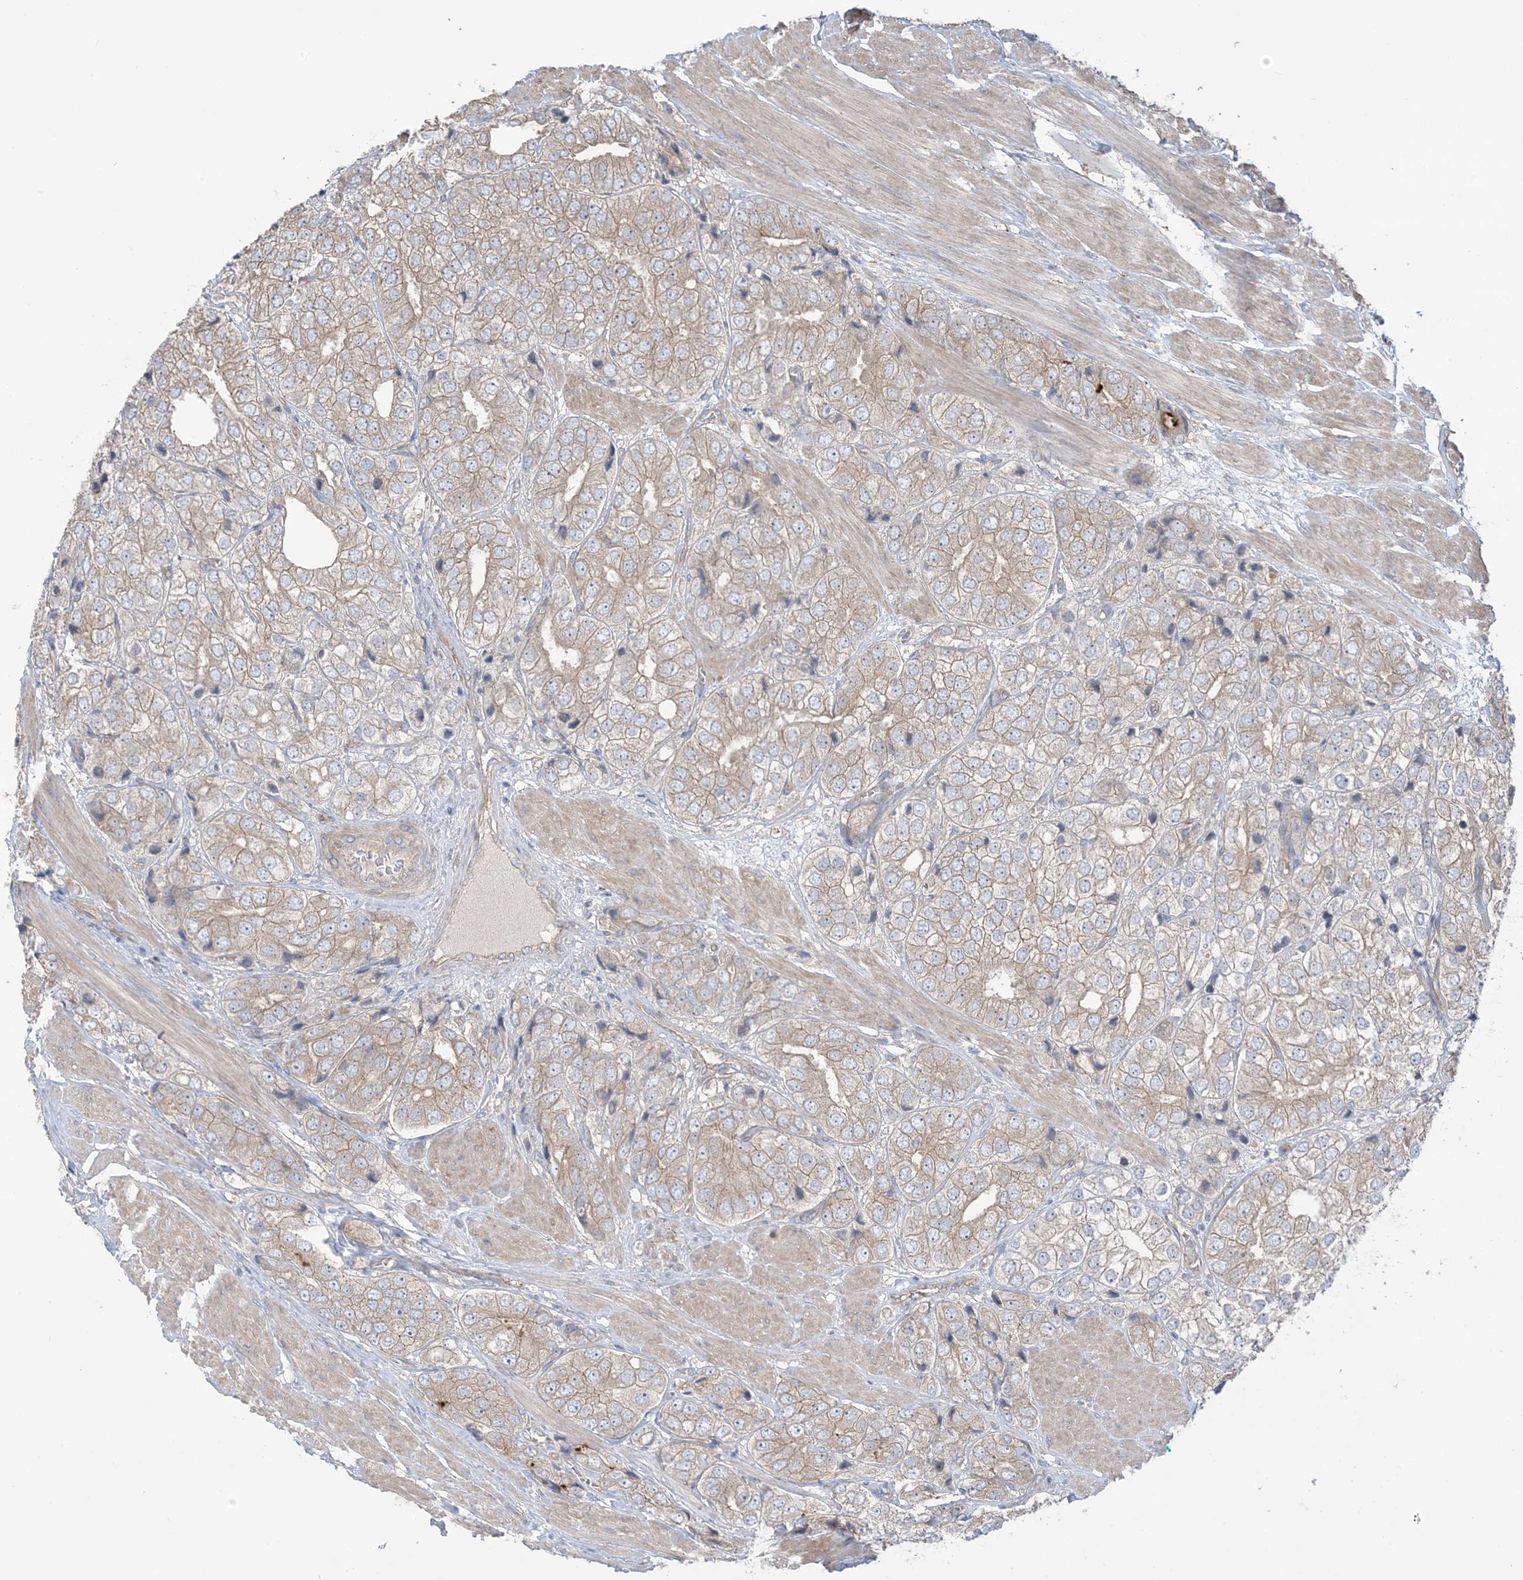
{"staining": {"intensity": "weak", "quantity": "25%-75%", "location": "cytoplasmic/membranous"}, "tissue": "prostate cancer", "cell_type": "Tumor cells", "image_type": "cancer", "snomed": [{"axis": "morphology", "description": "Adenocarcinoma, High grade"}, {"axis": "topography", "description": "Prostate"}], "caption": "Prostate high-grade adenocarcinoma was stained to show a protein in brown. There is low levels of weak cytoplasmic/membranous staining in about 25%-75% of tumor cells.", "gene": "CCNY", "patient": {"sex": "male", "age": 50}}